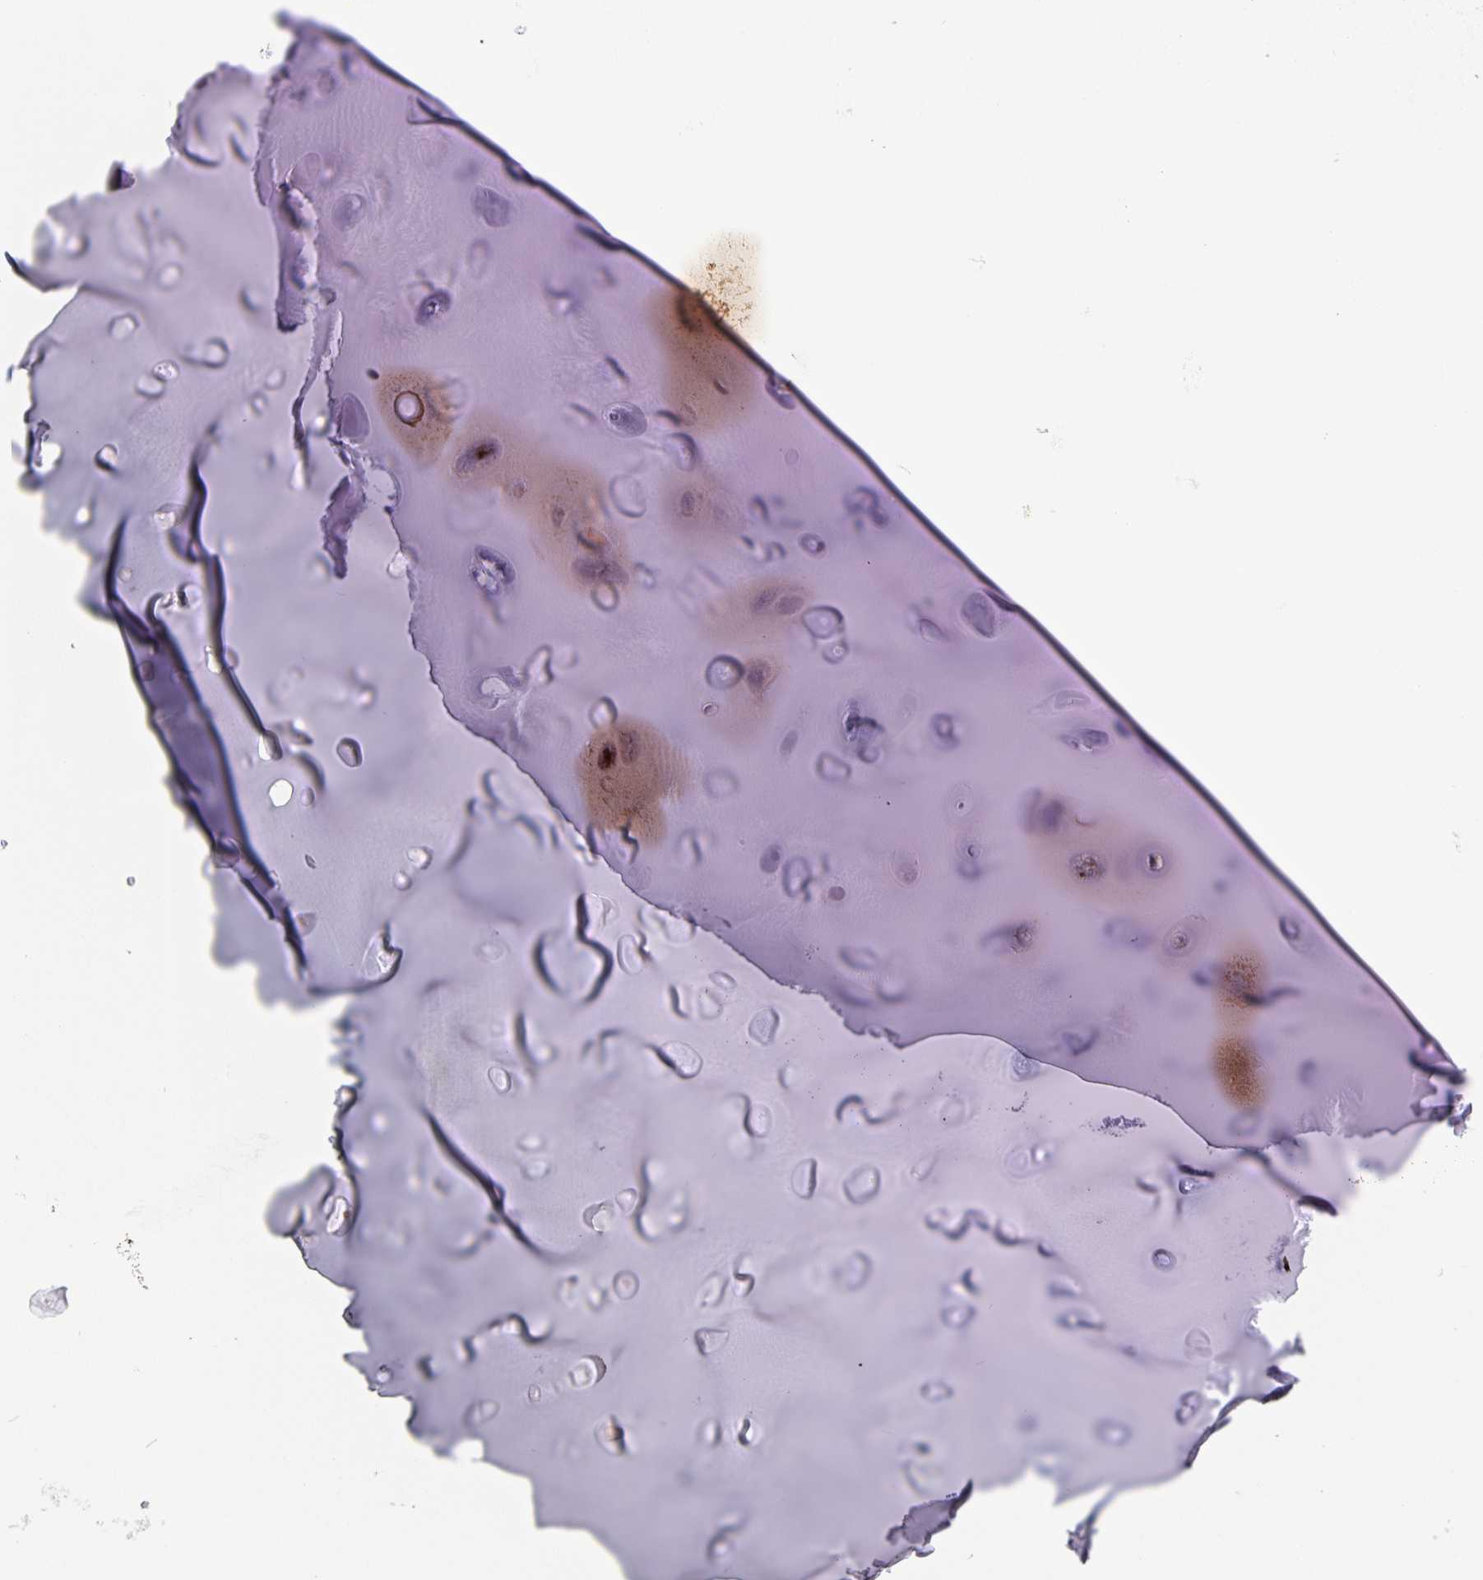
{"staining": {"intensity": "negative", "quantity": "none", "location": "none"}, "tissue": "adipose tissue", "cell_type": "Adipocytes", "image_type": "normal", "snomed": [{"axis": "morphology", "description": "Normal tissue, NOS"}, {"axis": "topography", "description": "Cartilage tissue"}], "caption": "DAB immunohistochemical staining of normal adipose tissue displays no significant staining in adipocytes.", "gene": "FEM1C", "patient": {"sex": "male", "age": 57}}